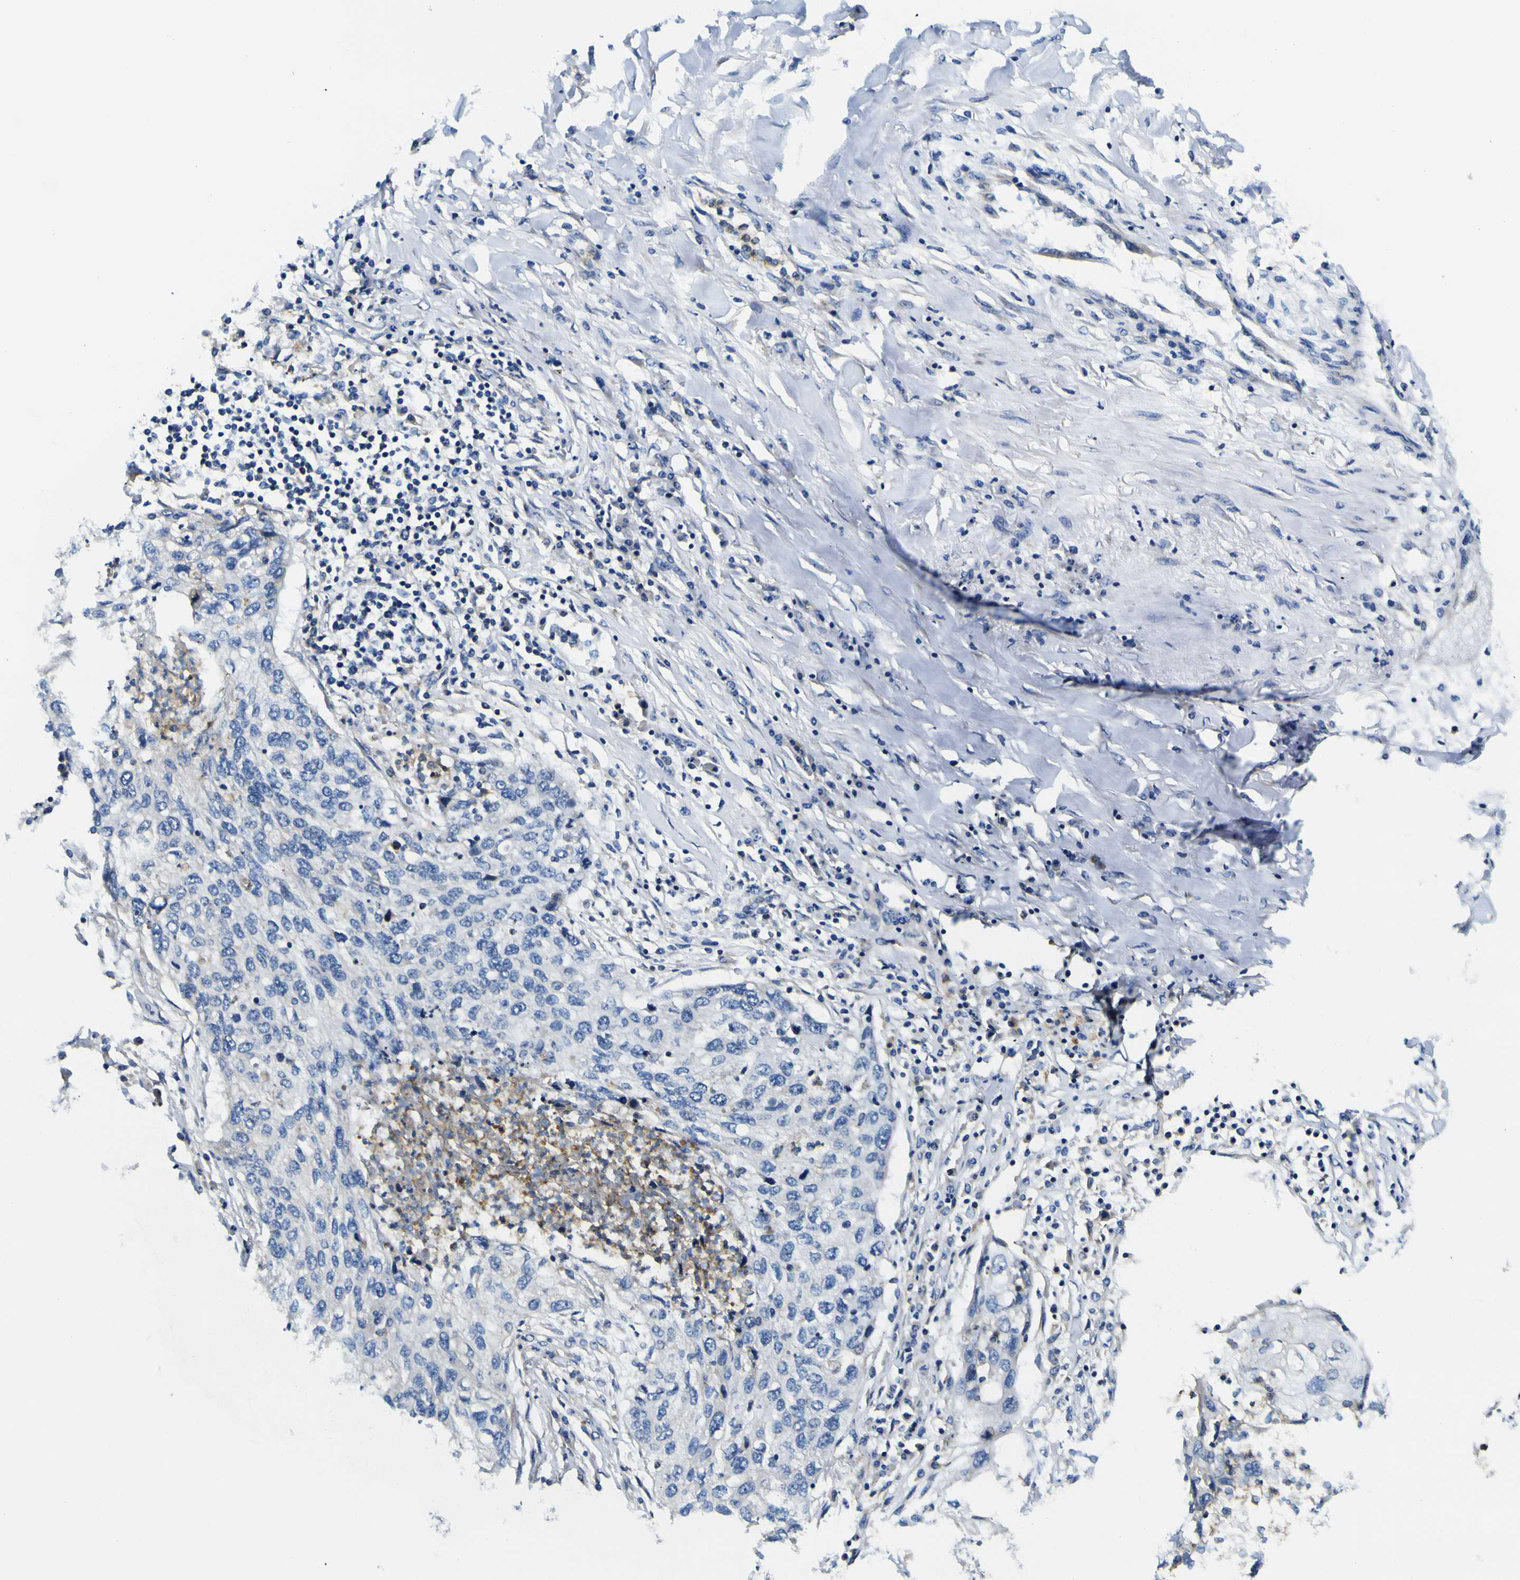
{"staining": {"intensity": "negative", "quantity": "none", "location": "none"}, "tissue": "lung cancer", "cell_type": "Tumor cells", "image_type": "cancer", "snomed": [{"axis": "morphology", "description": "Squamous cell carcinoma, NOS"}, {"axis": "topography", "description": "Lung"}], "caption": "This is an immunohistochemistry histopathology image of human lung cancer. There is no positivity in tumor cells.", "gene": "CLSTN1", "patient": {"sex": "female", "age": 63}}